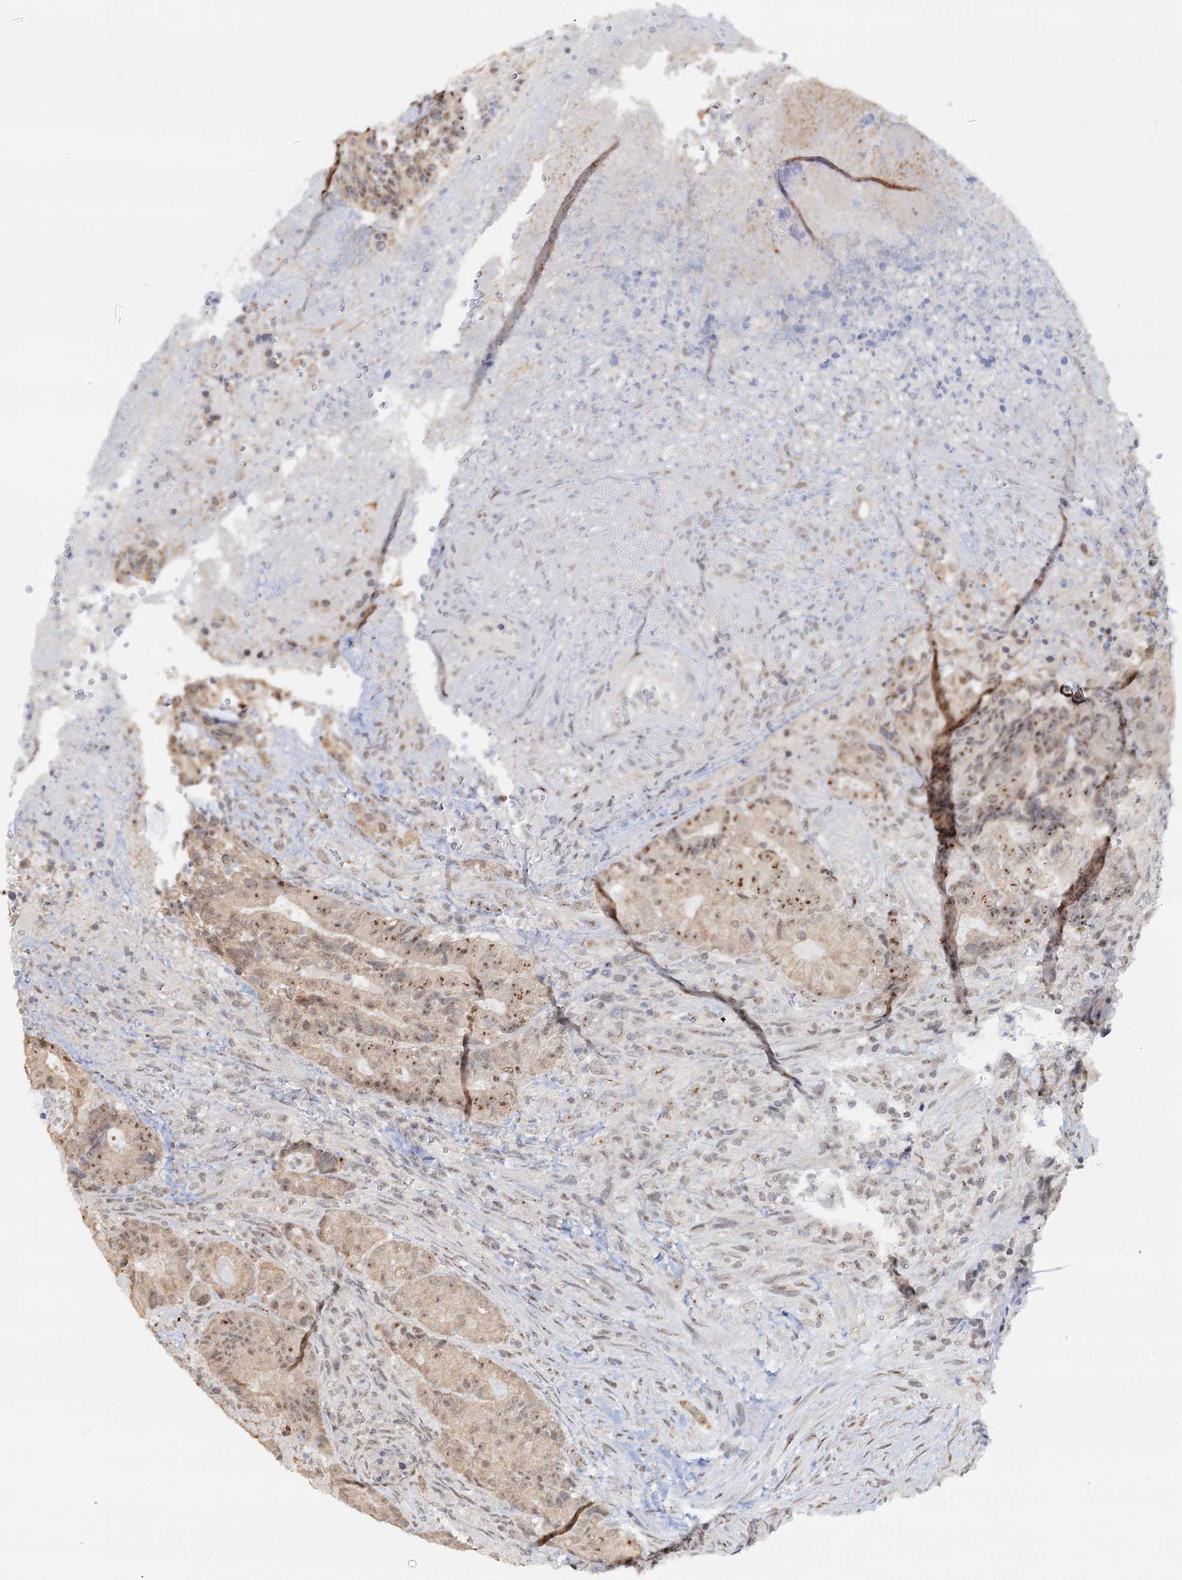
{"staining": {"intensity": "moderate", "quantity": "25%-75%", "location": "nuclear"}, "tissue": "colorectal cancer", "cell_type": "Tumor cells", "image_type": "cancer", "snomed": [{"axis": "morphology", "description": "Adenocarcinoma, NOS"}, {"axis": "topography", "description": "Rectum"}], "caption": "An immunohistochemistry photomicrograph of tumor tissue is shown. Protein staining in brown labels moderate nuclear positivity in adenocarcinoma (colorectal) within tumor cells.", "gene": "NAT10", "patient": {"sex": "male", "age": 69}}